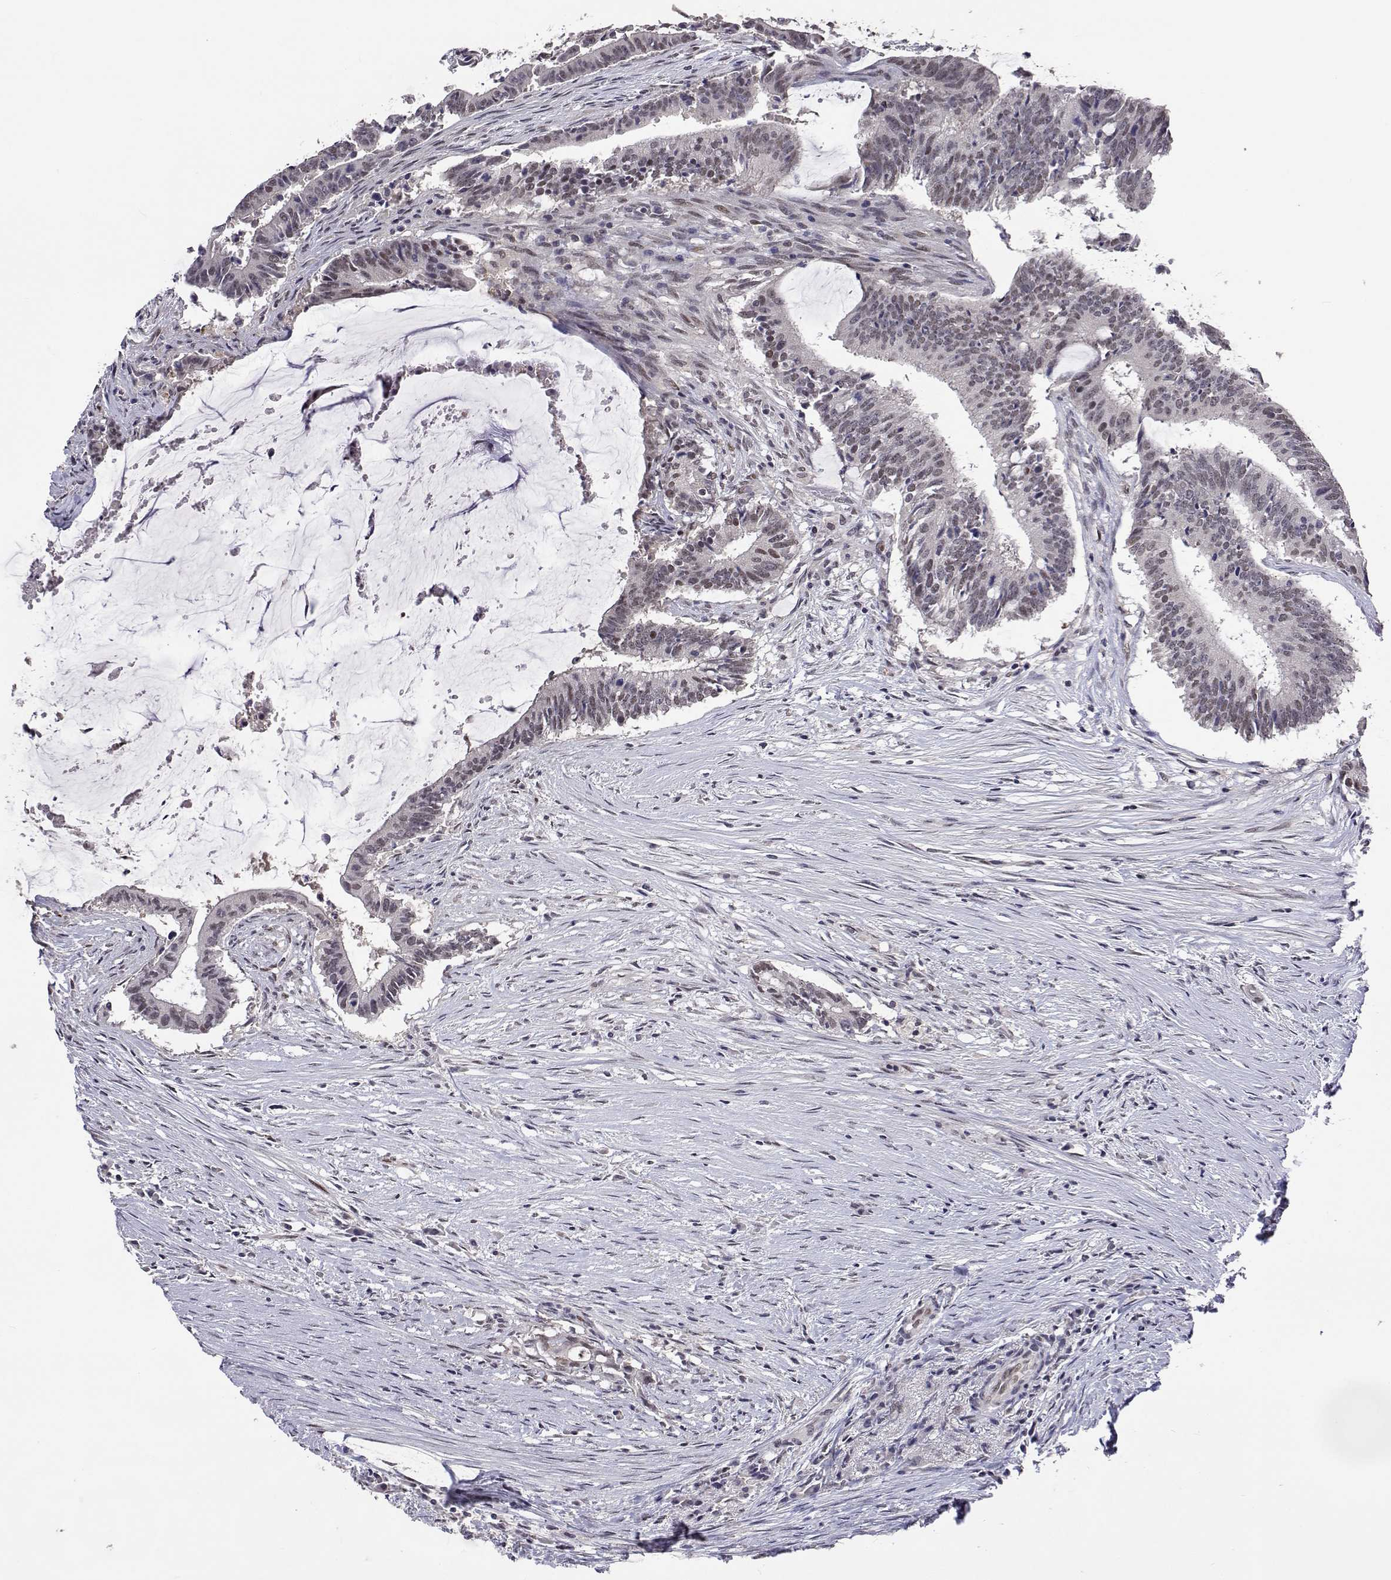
{"staining": {"intensity": "weak", "quantity": "<25%", "location": "nuclear"}, "tissue": "colorectal cancer", "cell_type": "Tumor cells", "image_type": "cancer", "snomed": [{"axis": "morphology", "description": "Adenocarcinoma, NOS"}, {"axis": "topography", "description": "Colon"}], "caption": "Histopathology image shows no significant protein staining in tumor cells of colorectal cancer (adenocarcinoma). The staining is performed using DAB brown chromogen with nuclei counter-stained in using hematoxylin.", "gene": "HNRNPA0", "patient": {"sex": "female", "age": 43}}